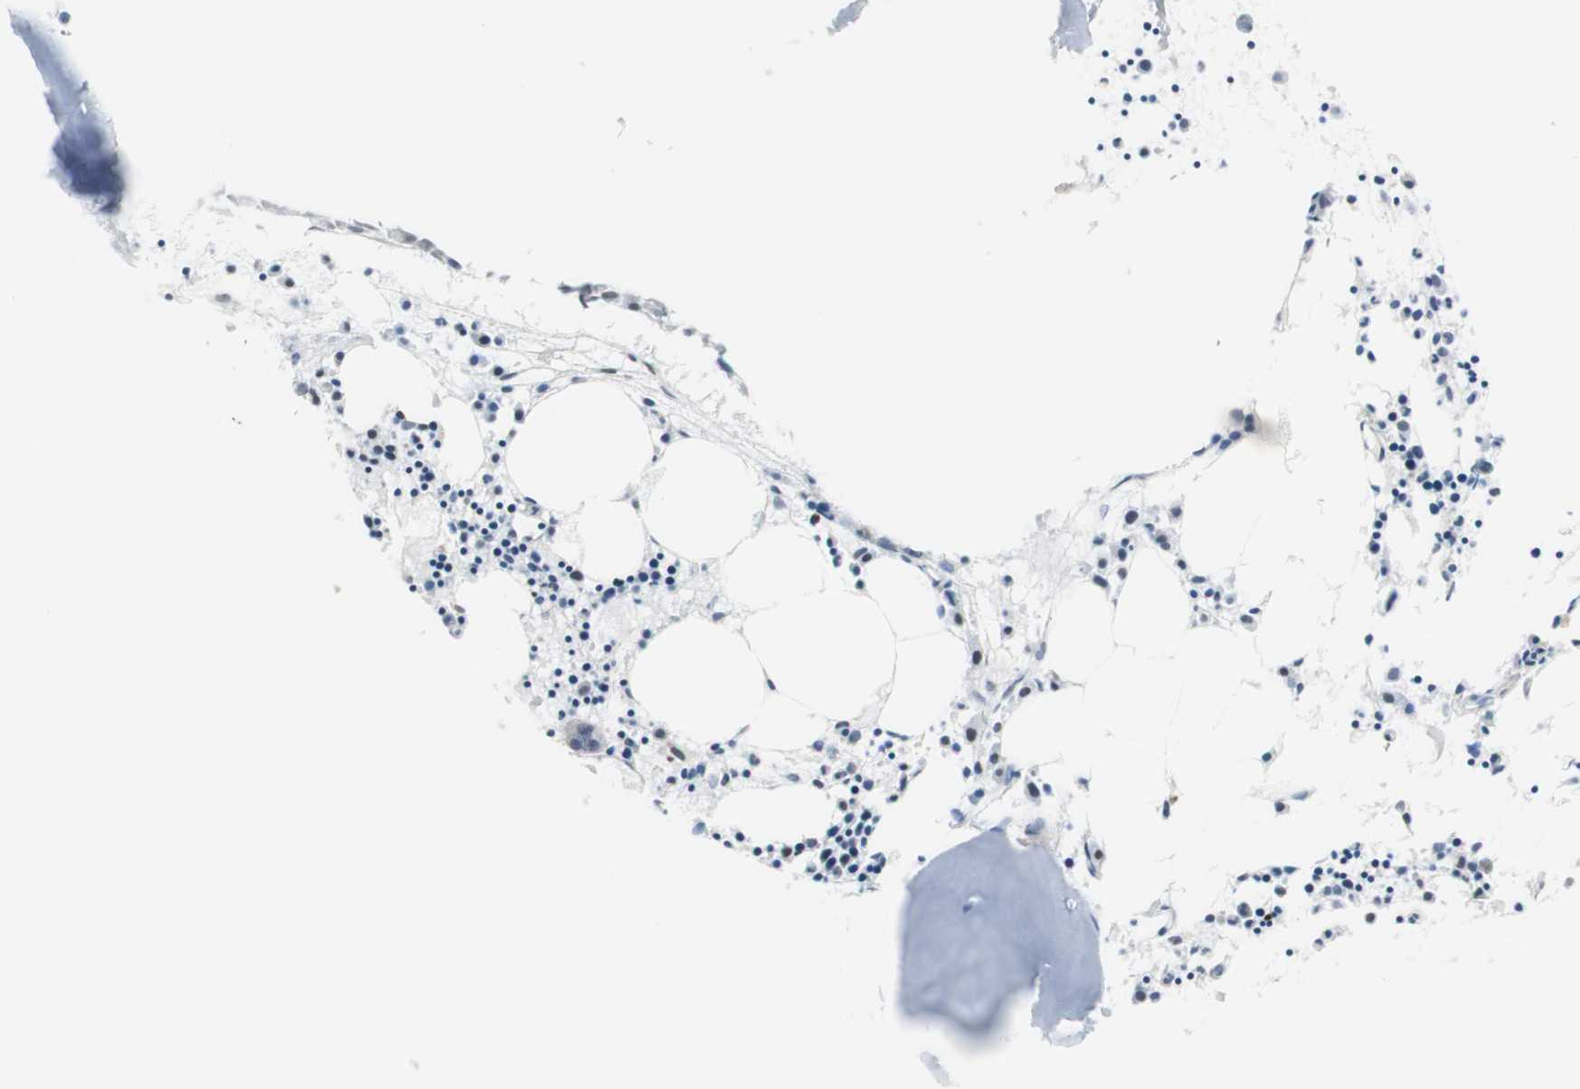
{"staining": {"intensity": "strong", "quantity": "<25%", "location": "cytoplasmic/membranous"}, "tissue": "bone marrow", "cell_type": "Hematopoietic cells", "image_type": "normal", "snomed": [{"axis": "morphology", "description": "Normal tissue, NOS"}, {"axis": "morphology", "description": "Inflammation, NOS"}, {"axis": "topography", "description": "Bone marrow"}], "caption": "This is a micrograph of IHC staining of unremarkable bone marrow, which shows strong expression in the cytoplasmic/membranous of hematopoietic cells.", "gene": "PHTF2", "patient": {"sex": "male", "age": 14}}